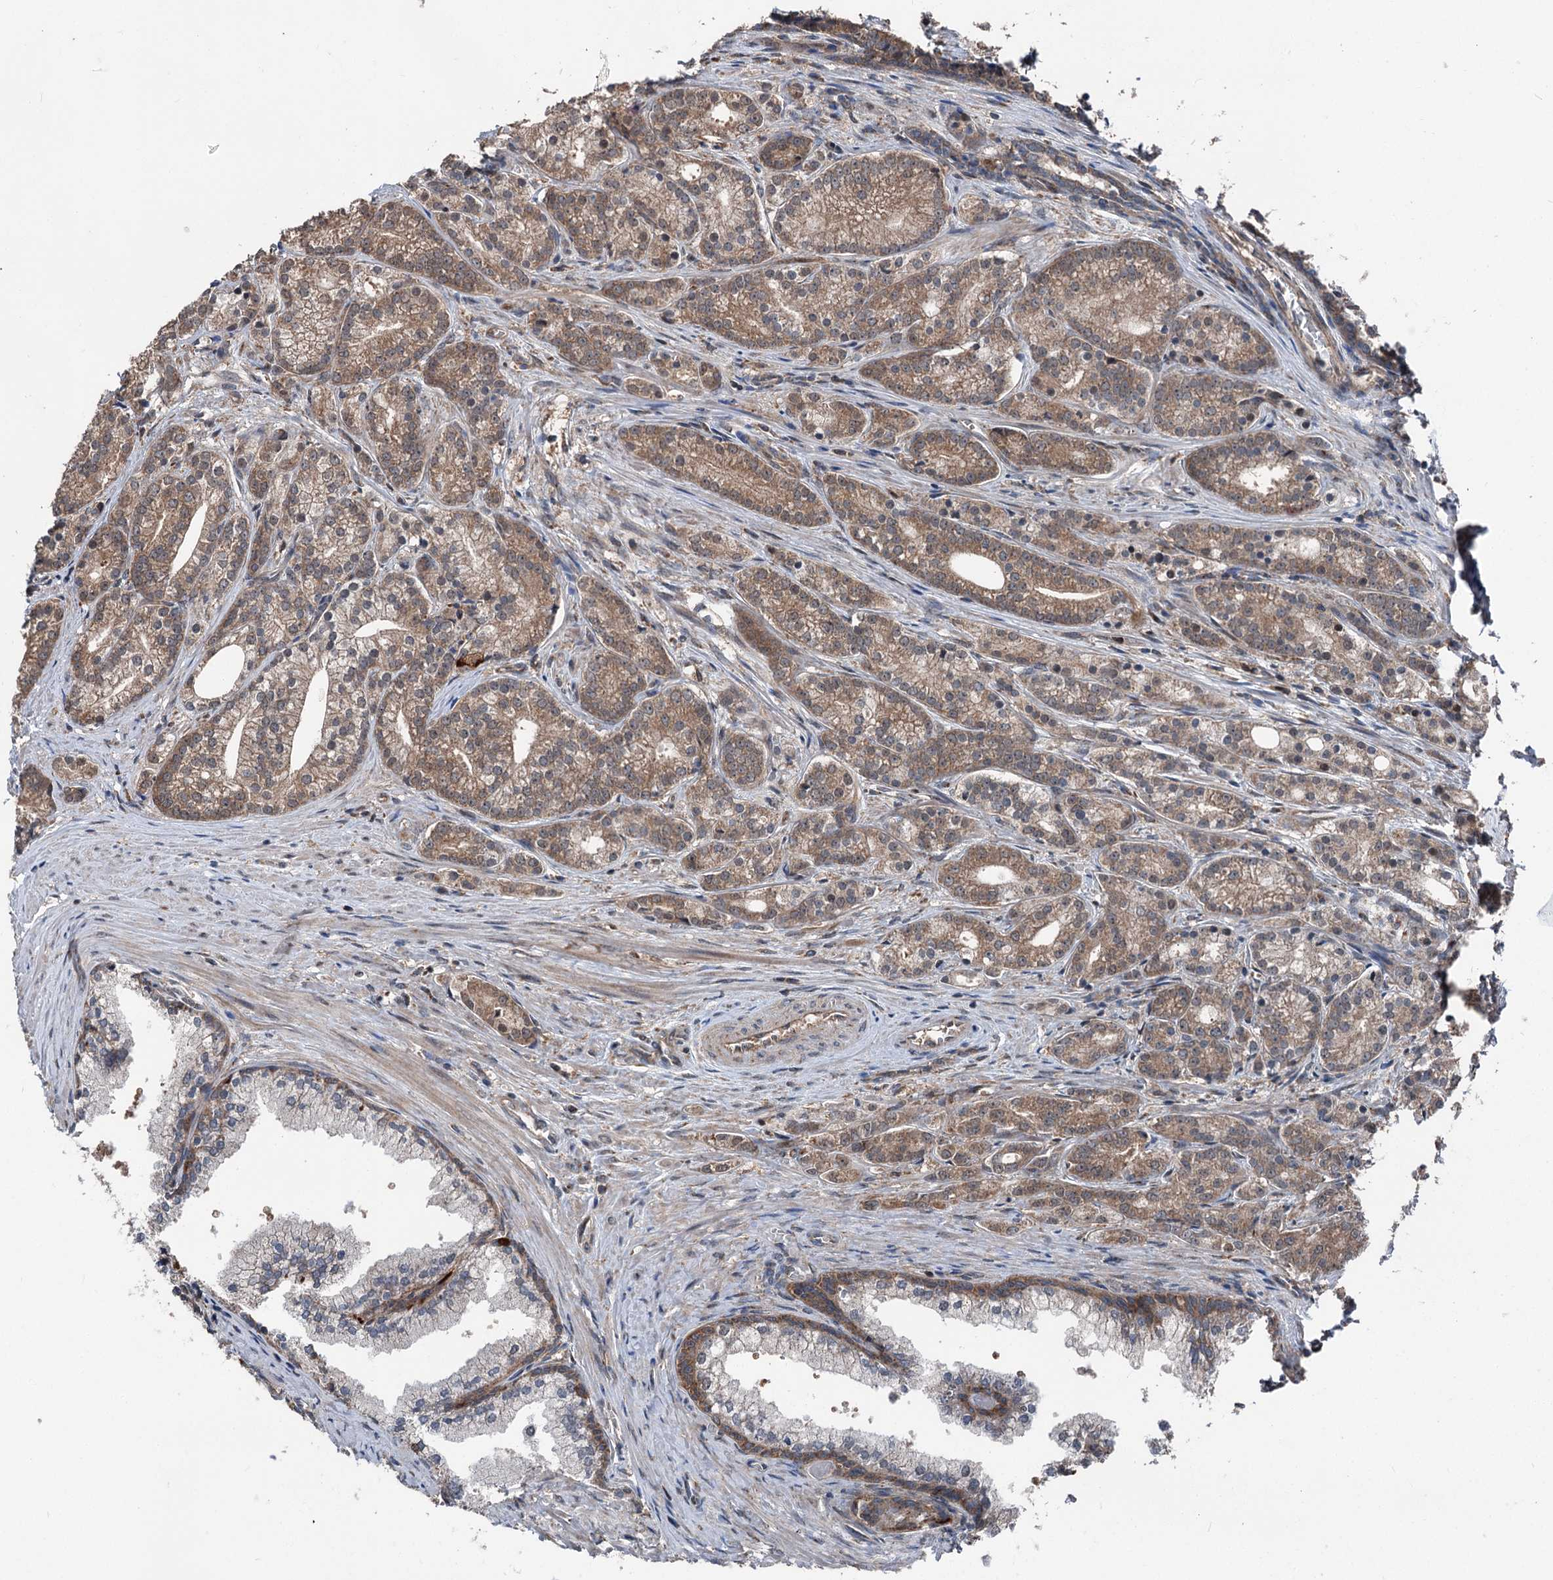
{"staining": {"intensity": "moderate", "quantity": ">75%", "location": "cytoplasmic/membranous"}, "tissue": "prostate cancer", "cell_type": "Tumor cells", "image_type": "cancer", "snomed": [{"axis": "morphology", "description": "Adenocarcinoma, Low grade"}, {"axis": "topography", "description": "Prostate"}], "caption": "High-power microscopy captured an IHC image of prostate cancer, revealing moderate cytoplasmic/membranous expression in about >75% of tumor cells.", "gene": "PSMD13", "patient": {"sex": "male", "age": 71}}